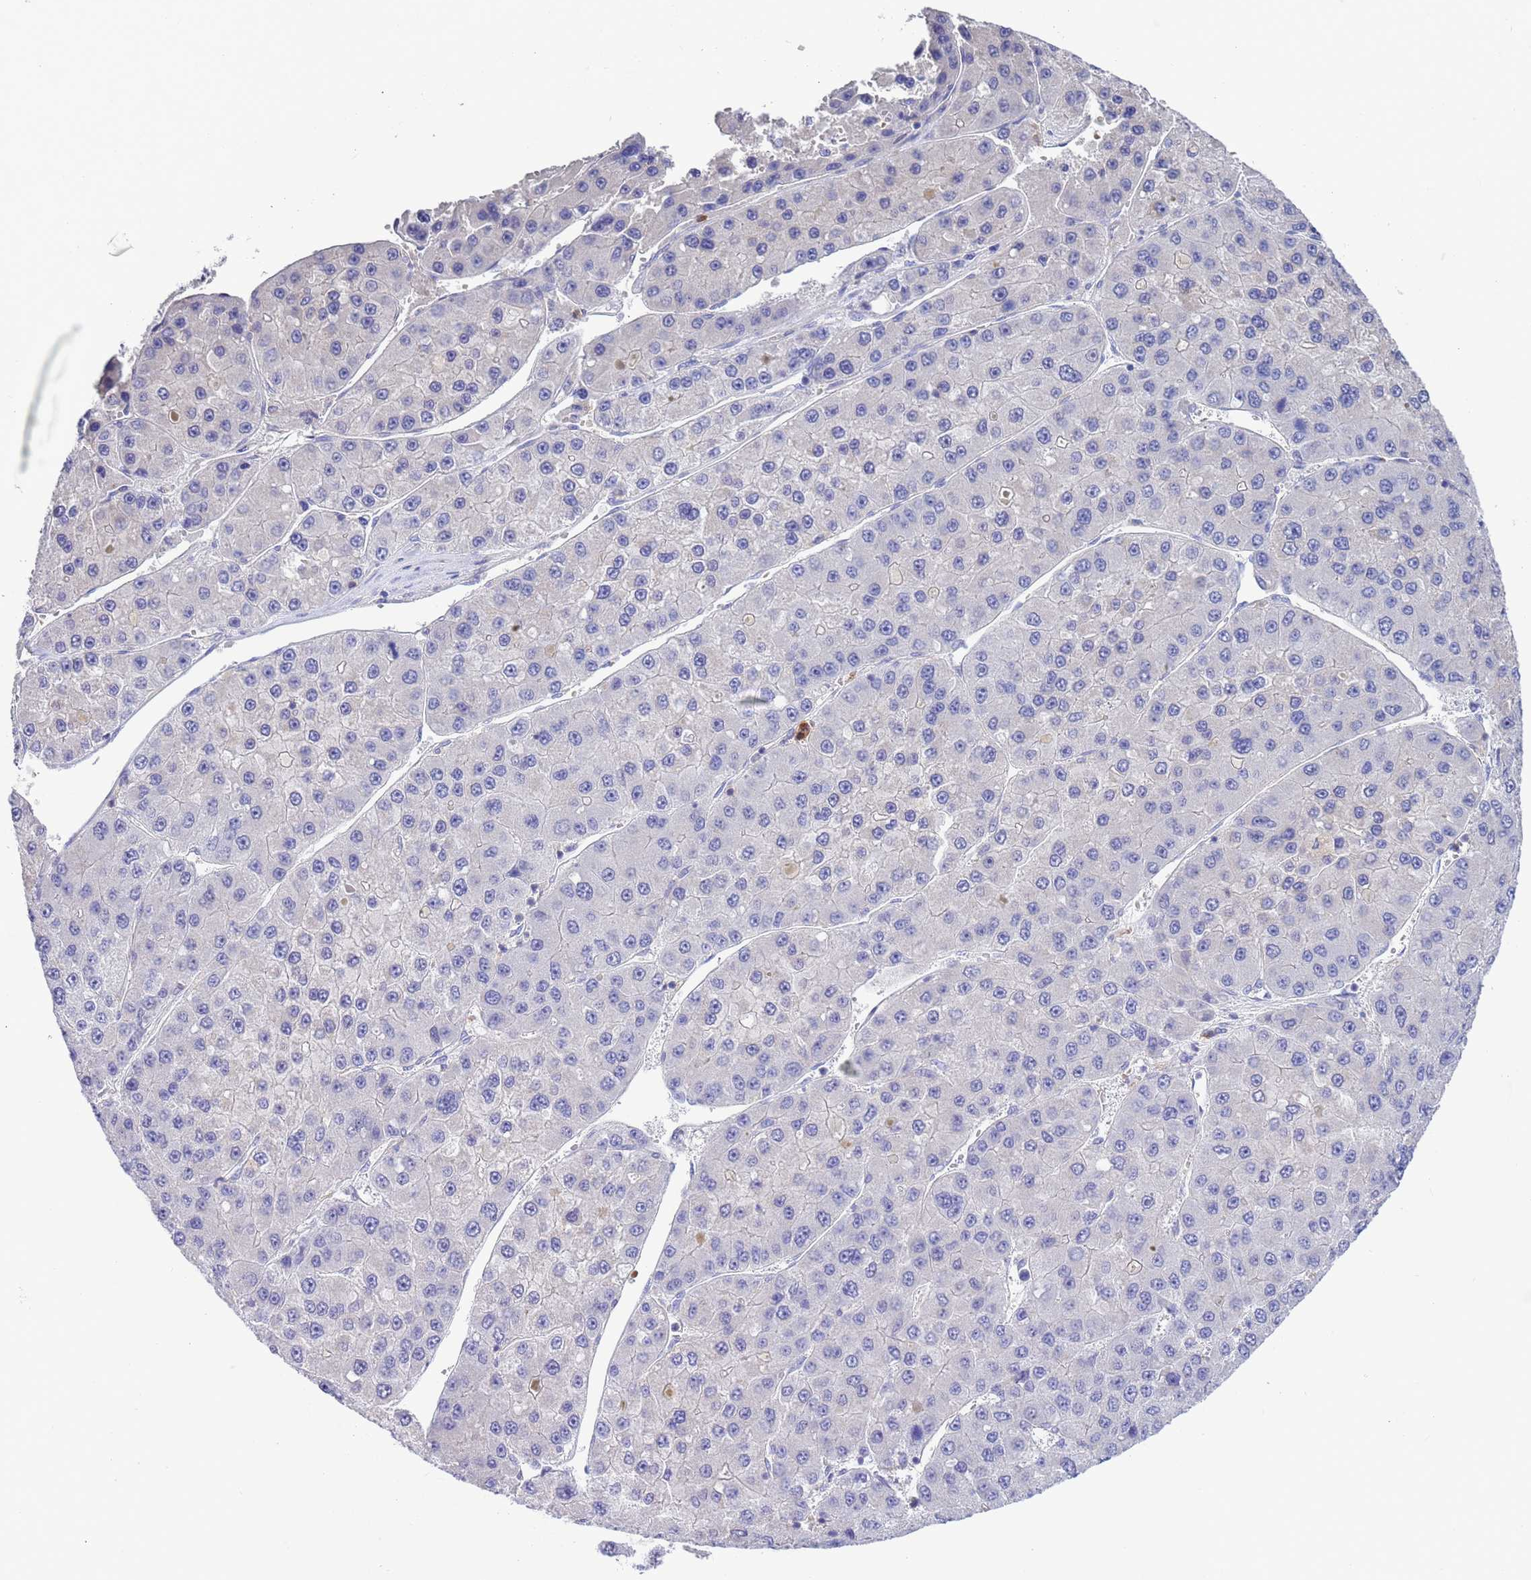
{"staining": {"intensity": "negative", "quantity": "none", "location": "none"}, "tissue": "liver cancer", "cell_type": "Tumor cells", "image_type": "cancer", "snomed": [{"axis": "morphology", "description": "Carcinoma, Hepatocellular, NOS"}, {"axis": "topography", "description": "Liver"}], "caption": "Liver hepatocellular carcinoma was stained to show a protein in brown. There is no significant staining in tumor cells.", "gene": "AMPD3", "patient": {"sex": "female", "age": 73}}